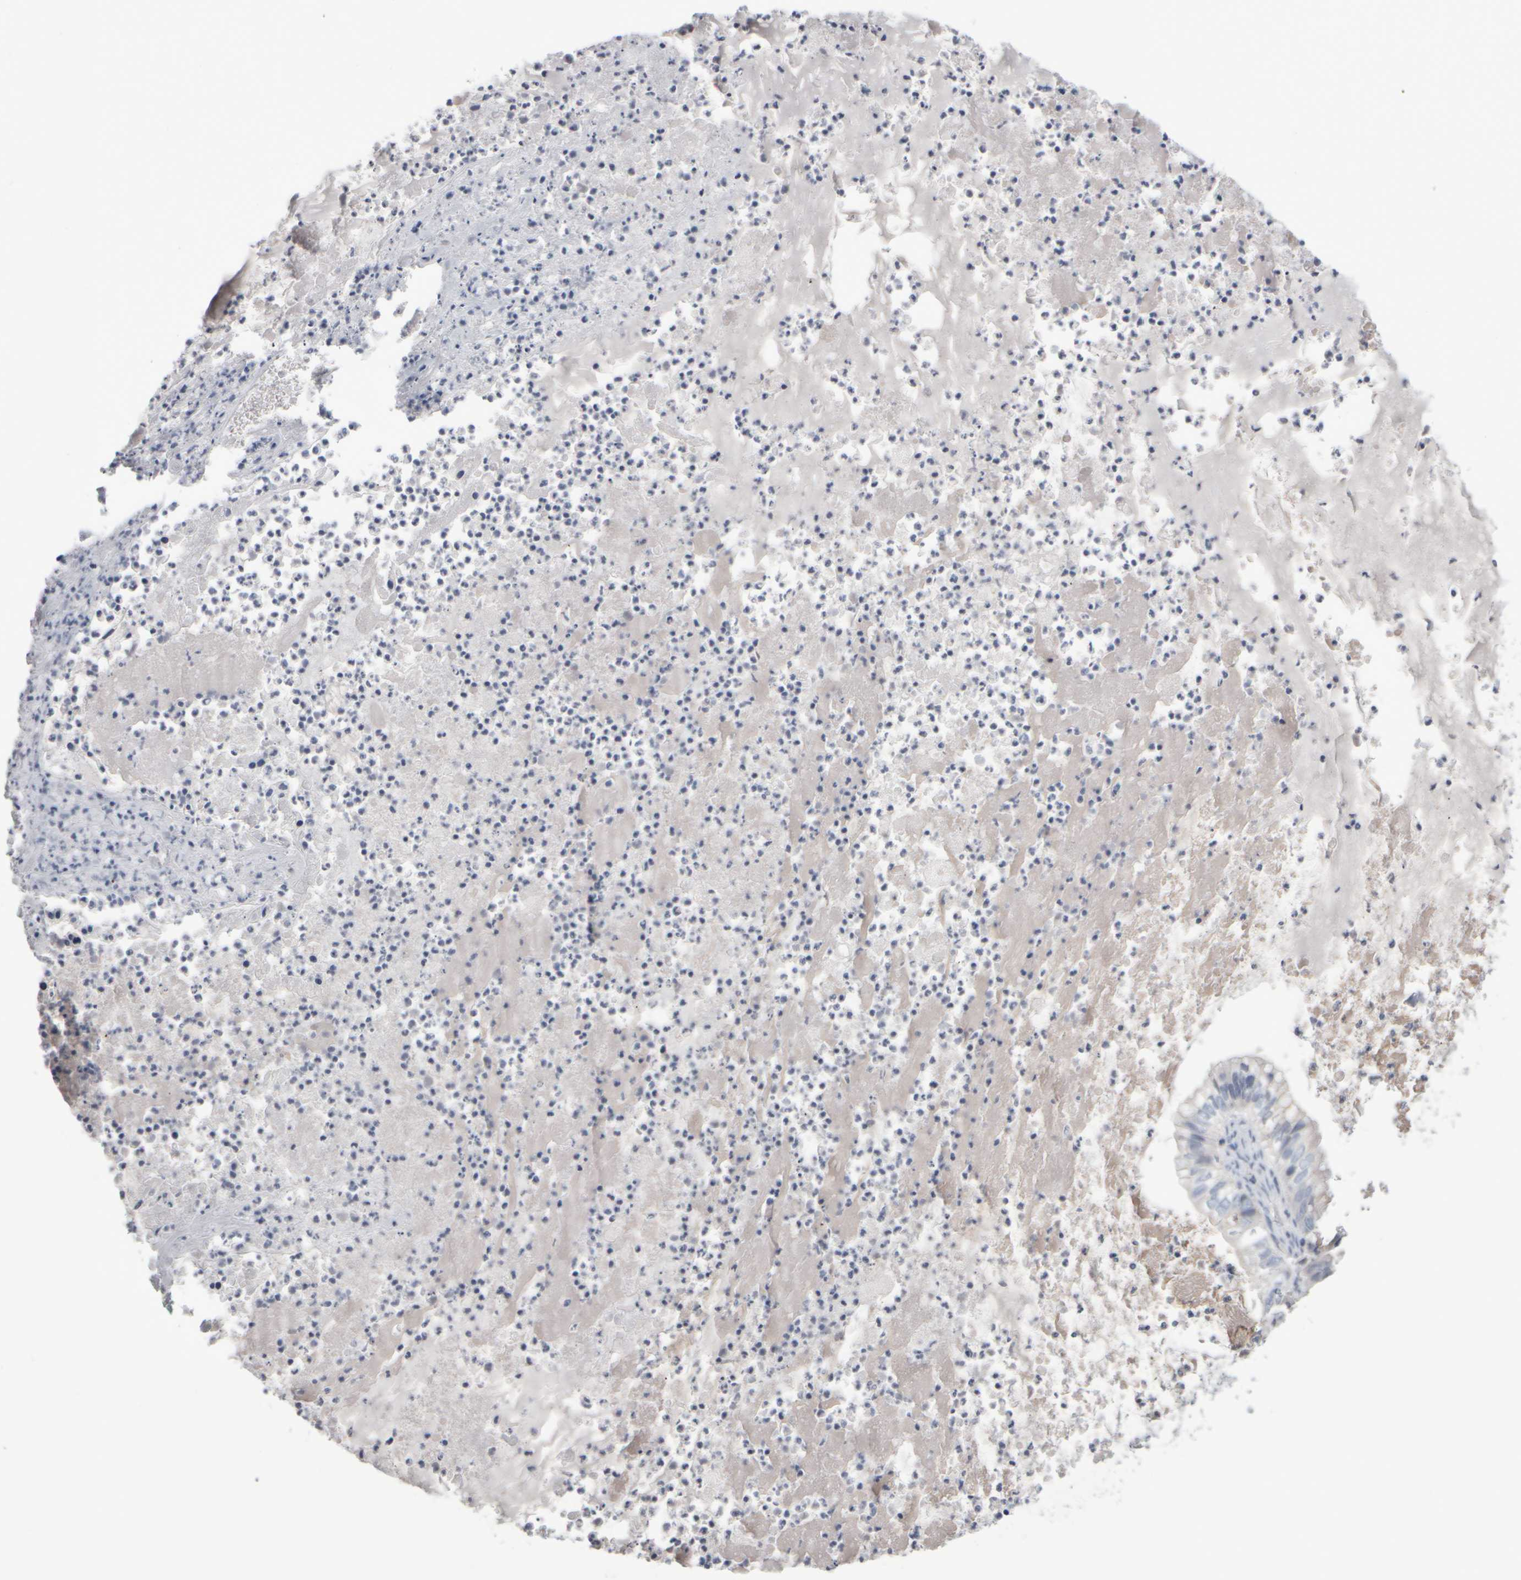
{"staining": {"intensity": "negative", "quantity": "none", "location": "none"}, "tissue": "ovarian cancer", "cell_type": "Tumor cells", "image_type": "cancer", "snomed": [{"axis": "morphology", "description": "Cystadenocarcinoma, mucinous, NOS"}, {"axis": "topography", "description": "Ovary"}], "caption": "The photomicrograph displays no significant positivity in tumor cells of mucinous cystadenocarcinoma (ovarian). The staining is performed using DAB brown chromogen with nuclei counter-stained in using hematoxylin.", "gene": "EPHX2", "patient": {"sex": "female", "age": 80}}